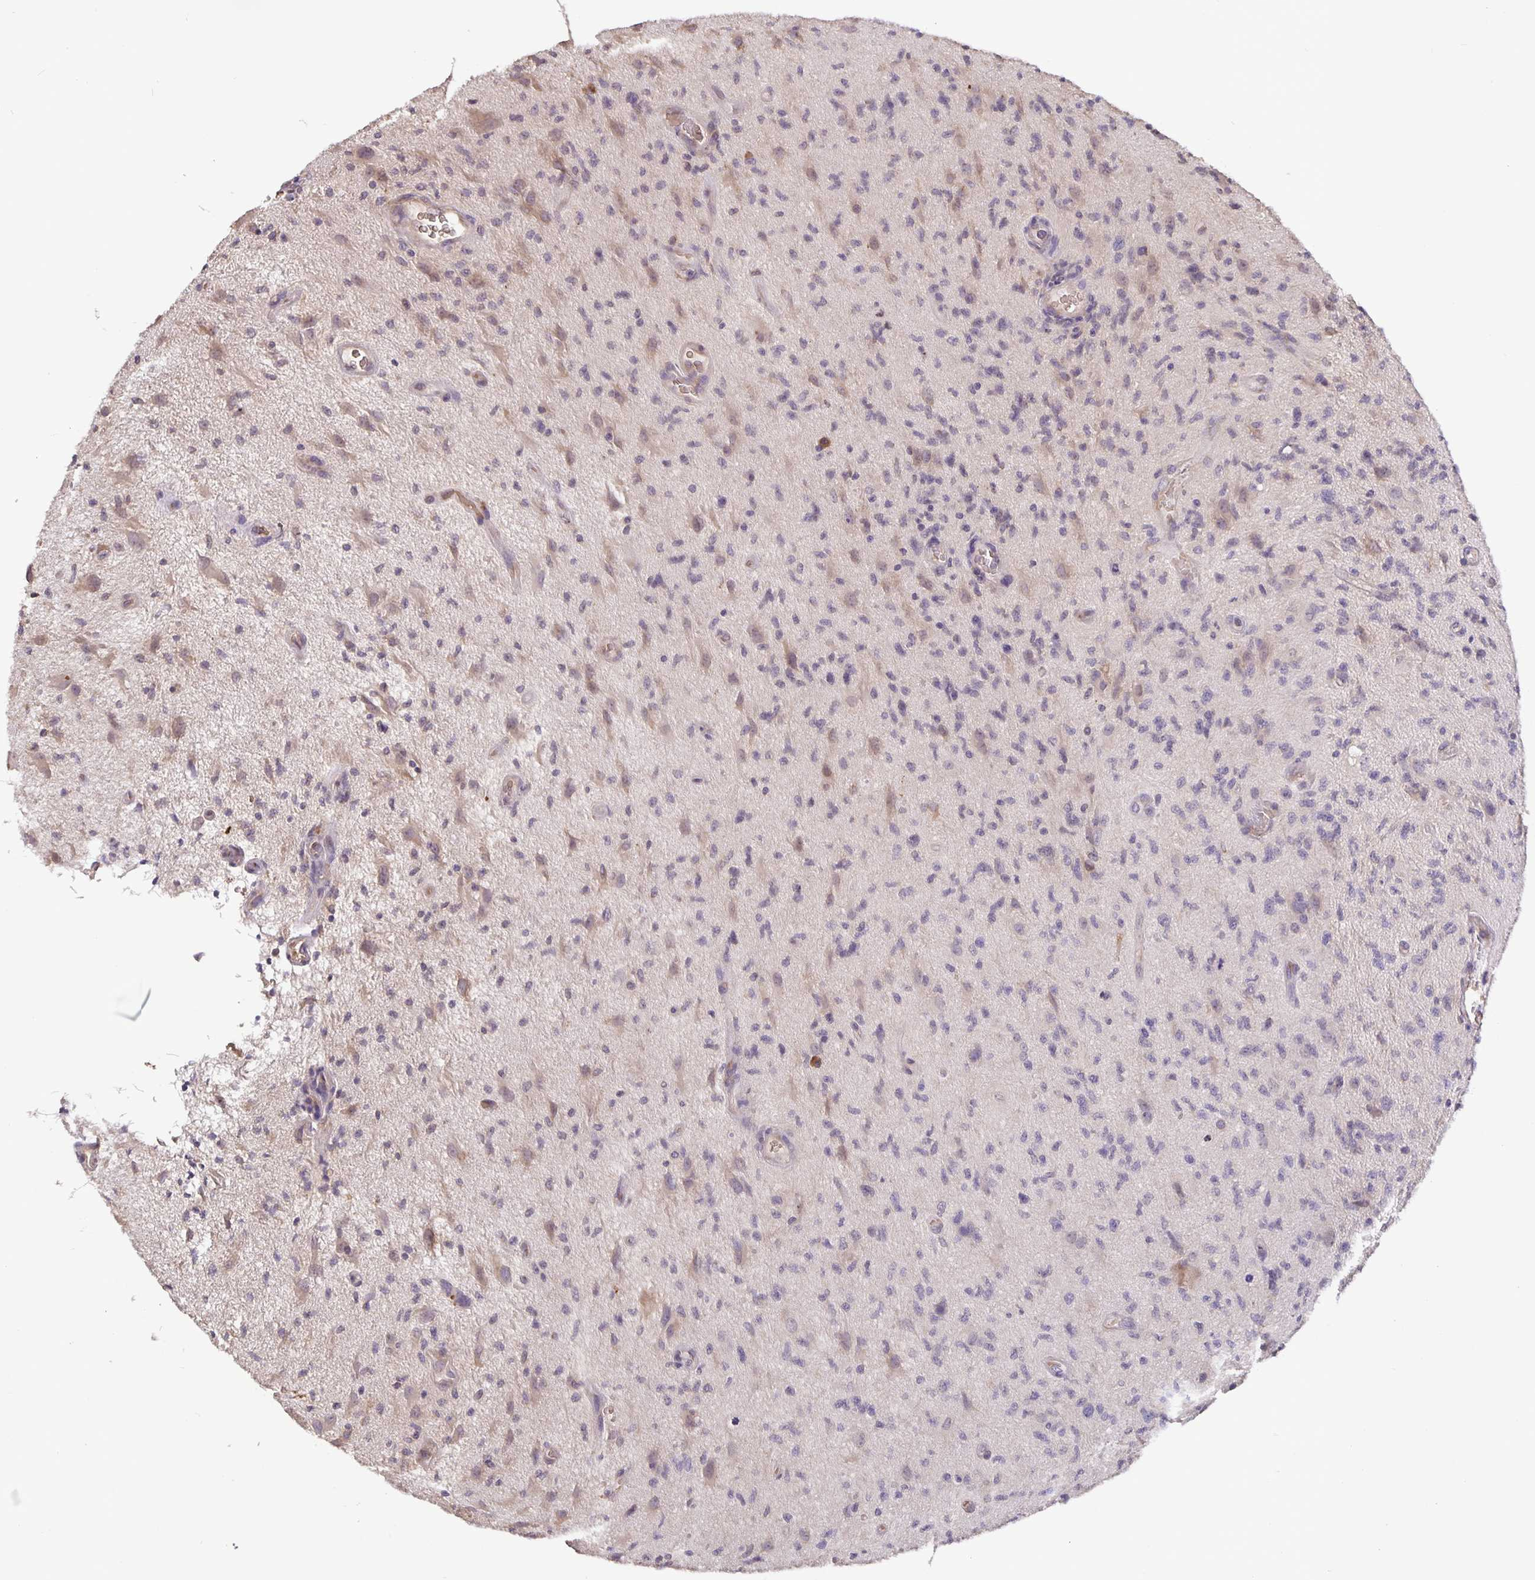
{"staining": {"intensity": "moderate", "quantity": "<25%", "location": "cytoplasmic/membranous"}, "tissue": "glioma", "cell_type": "Tumor cells", "image_type": "cancer", "snomed": [{"axis": "morphology", "description": "Glioma, malignant, High grade"}, {"axis": "topography", "description": "Brain"}], "caption": "An IHC micrograph of neoplastic tissue is shown. Protein staining in brown highlights moderate cytoplasmic/membranous positivity in glioma within tumor cells. (IHC, brightfield microscopy, high magnification).", "gene": "TMEM71", "patient": {"sex": "male", "age": 67}}